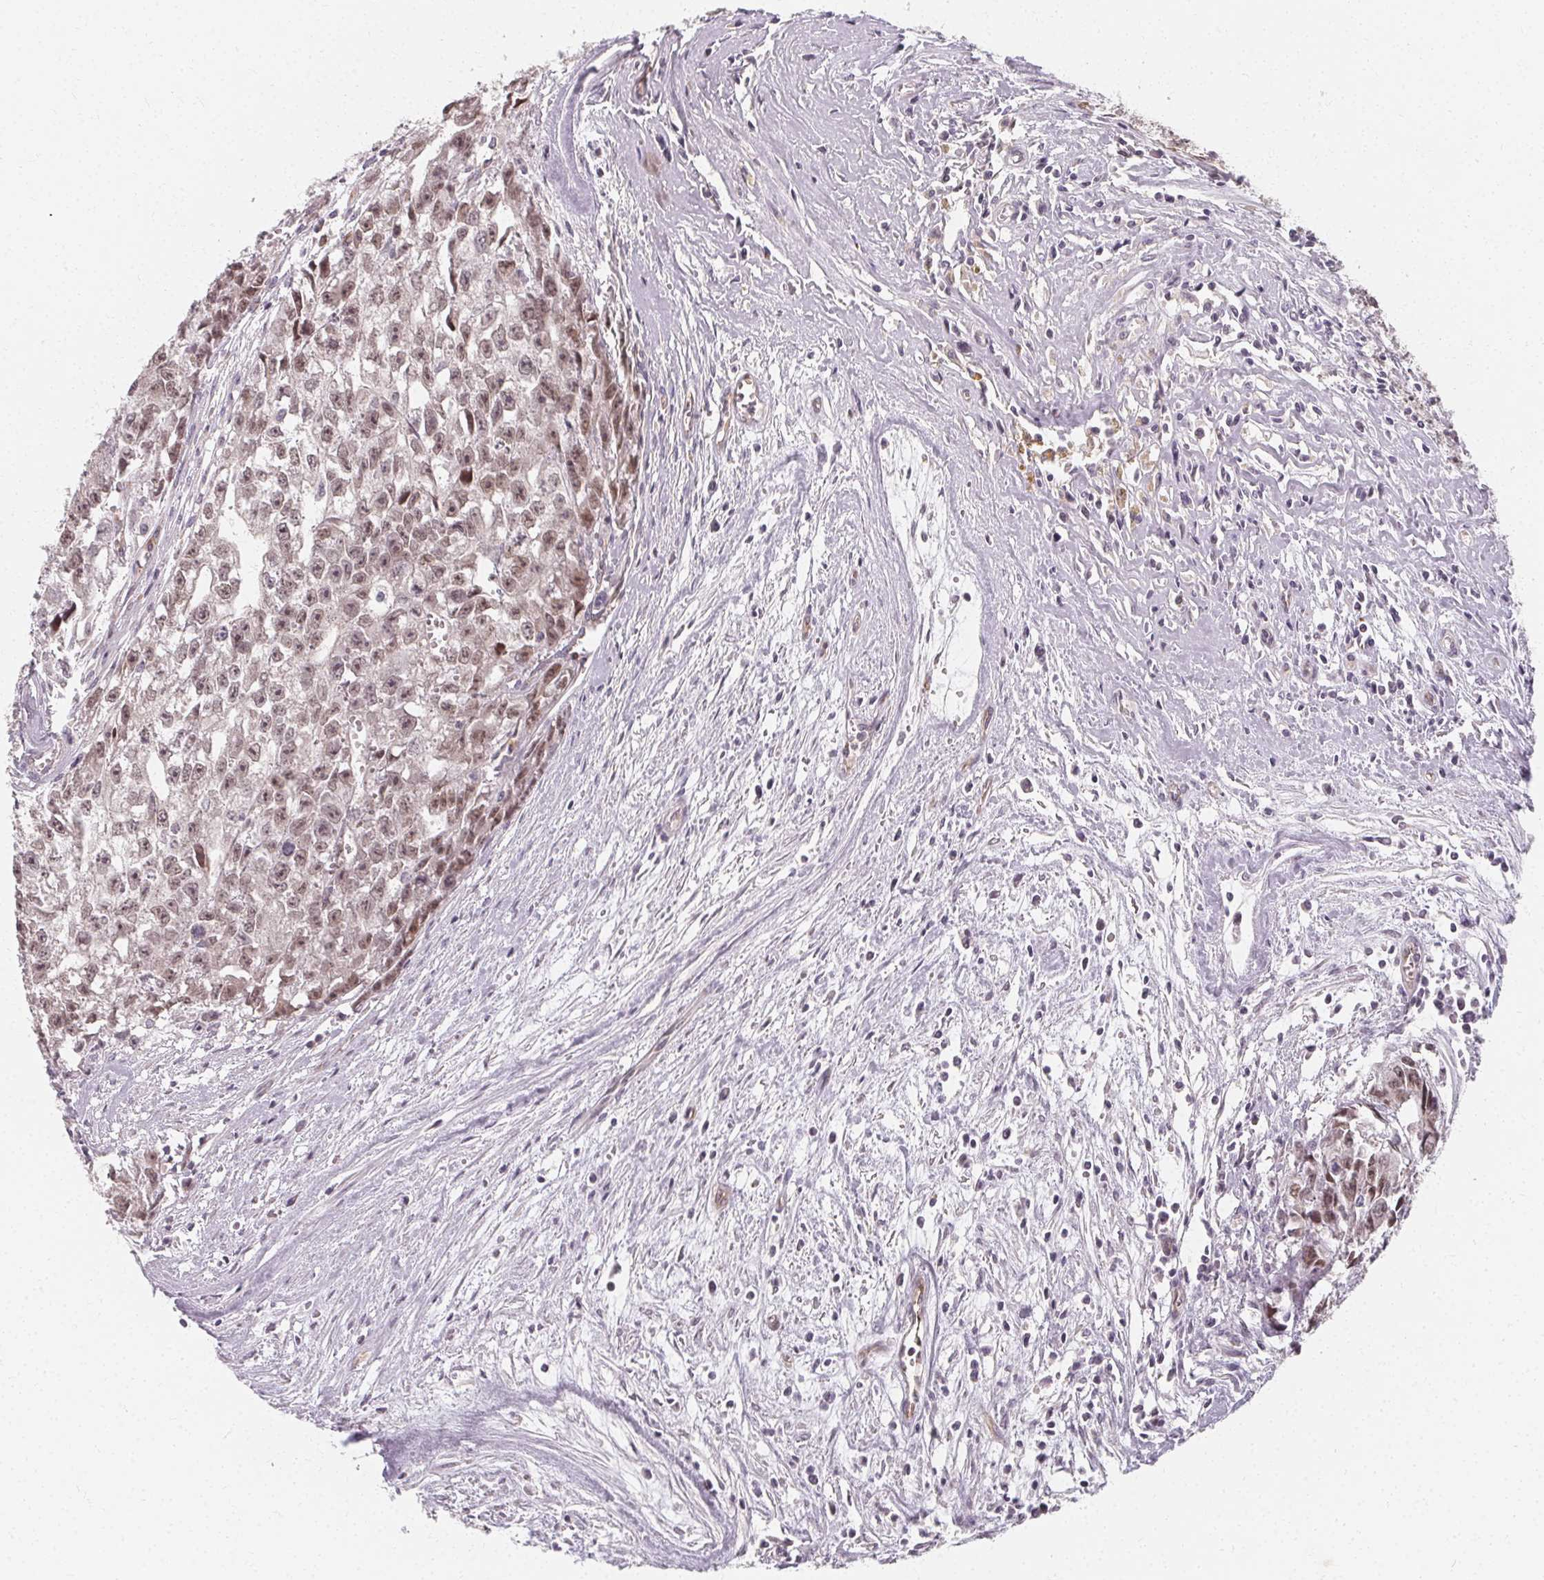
{"staining": {"intensity": "moderate", "quantity": ">75%", "location": "nuclear"}, "tissue": "testis cancer", "cell_type": "Tumor cells", "image_type": "cancer", "snomed": [{"axis": "morphology", "description": "Carcinoma, Embryonal, NOS"}, {"axis": "morphology", "description": "Teratoma, malignant, NOS"}, {"axis": "topography", "description": "Testis"}], "caption": "Protein staining of testis malignant teratoma tissue demonstrates moderate nuclear staining in about >75% of tumor cells. Ihc stains the protein of interest in brown and the nuclei are stained blue.", "gene": "CLCNKB", "patient": {"sex": "male", "age": 24}}